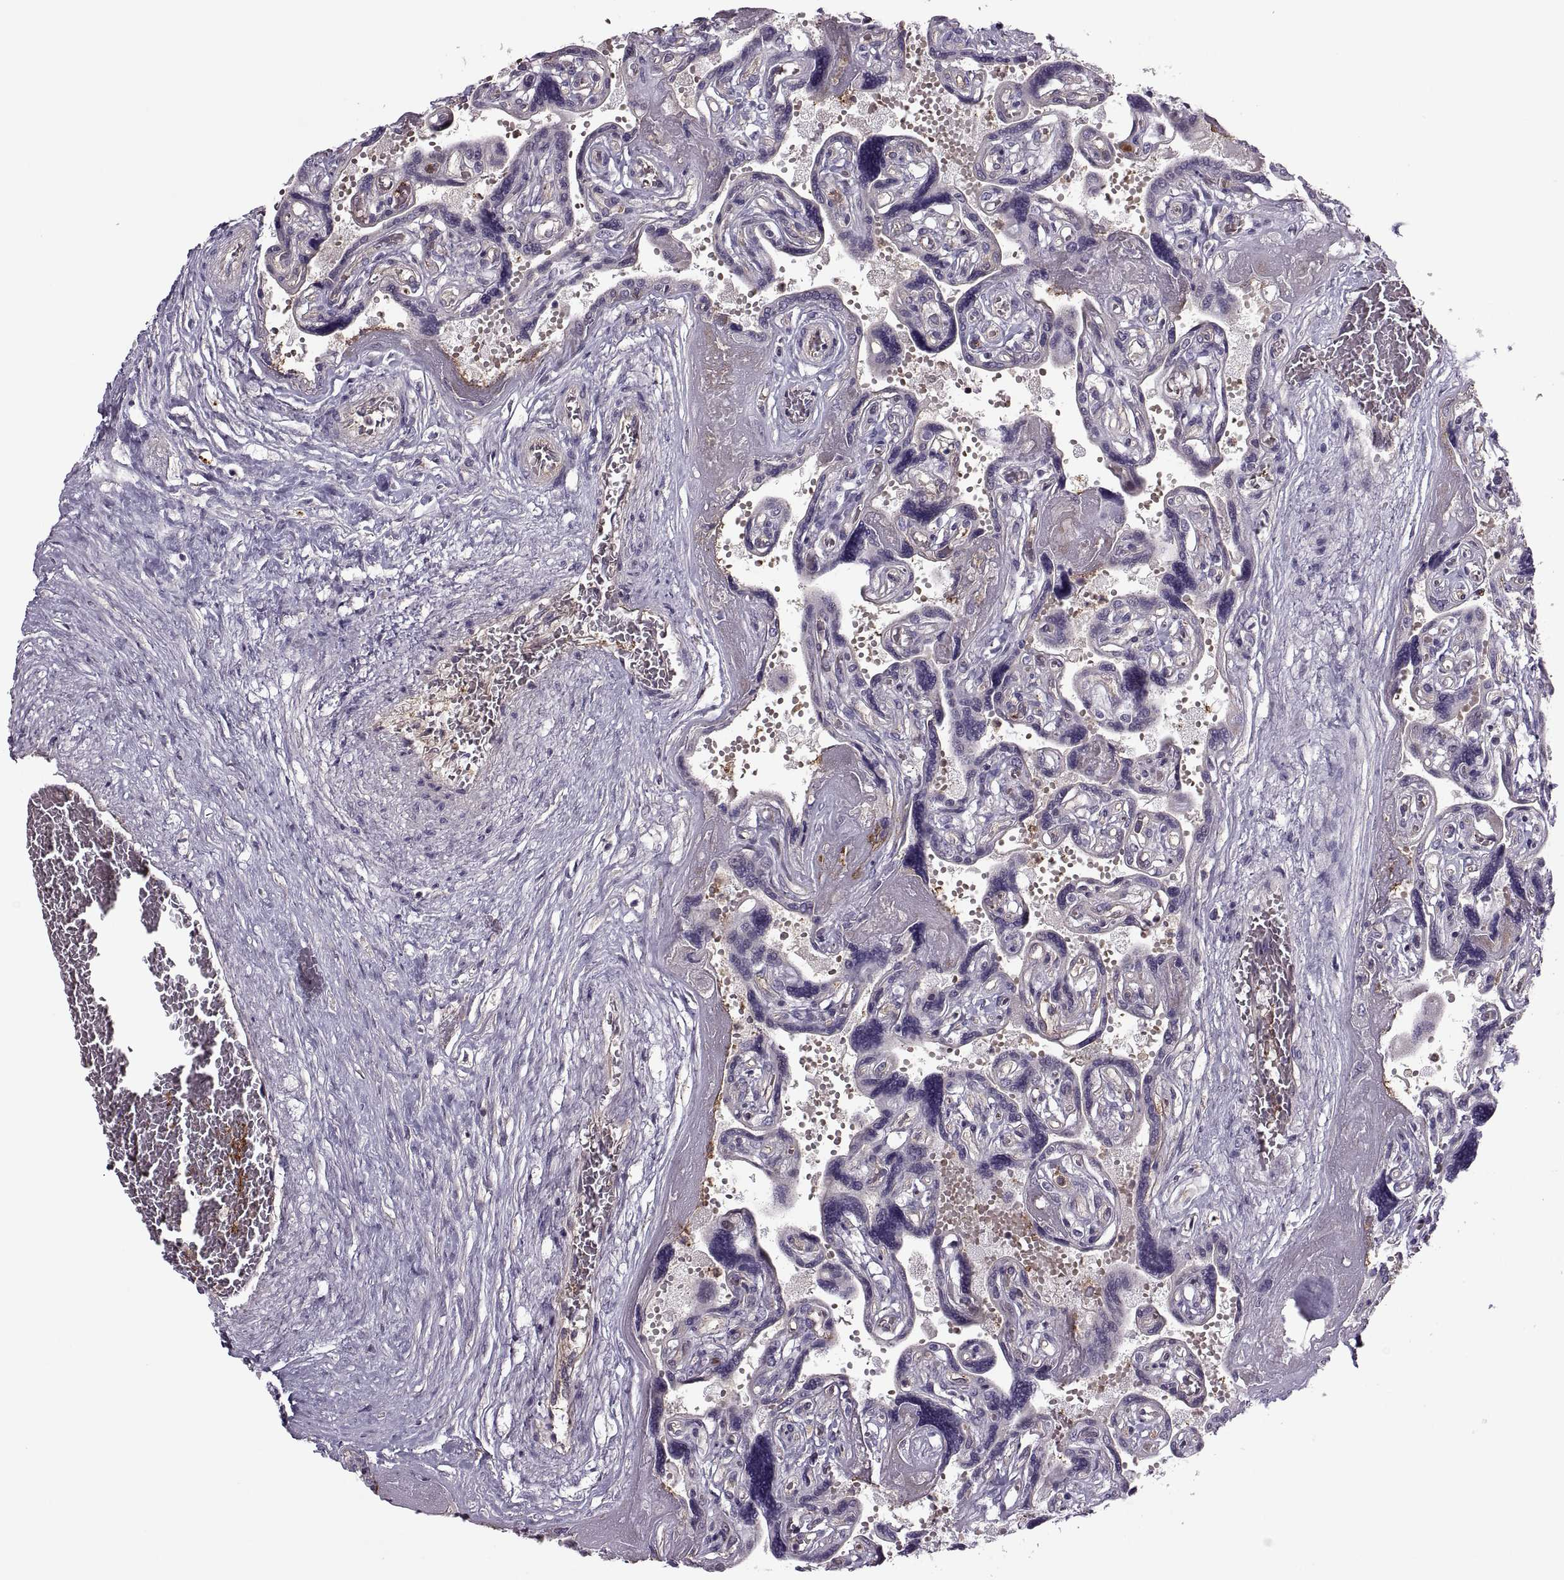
{"staining": {"intensity": "negative", "quantity": "none", "location": "none"}, "tissue": "placenta", "cell_type": "Decidual cells", "image_type": "normal", "snomed": [{"axis": "morphology", "description": "Normal tissue, NOS"}, {"axis": "topography", "description": "Placenta"}], "caption": "Placenta stained for a protein using immunohistochemistry displays no expression decidual cells.", "gene": "SLC2A14", "patient": {"sex": "female", "age": 32}}